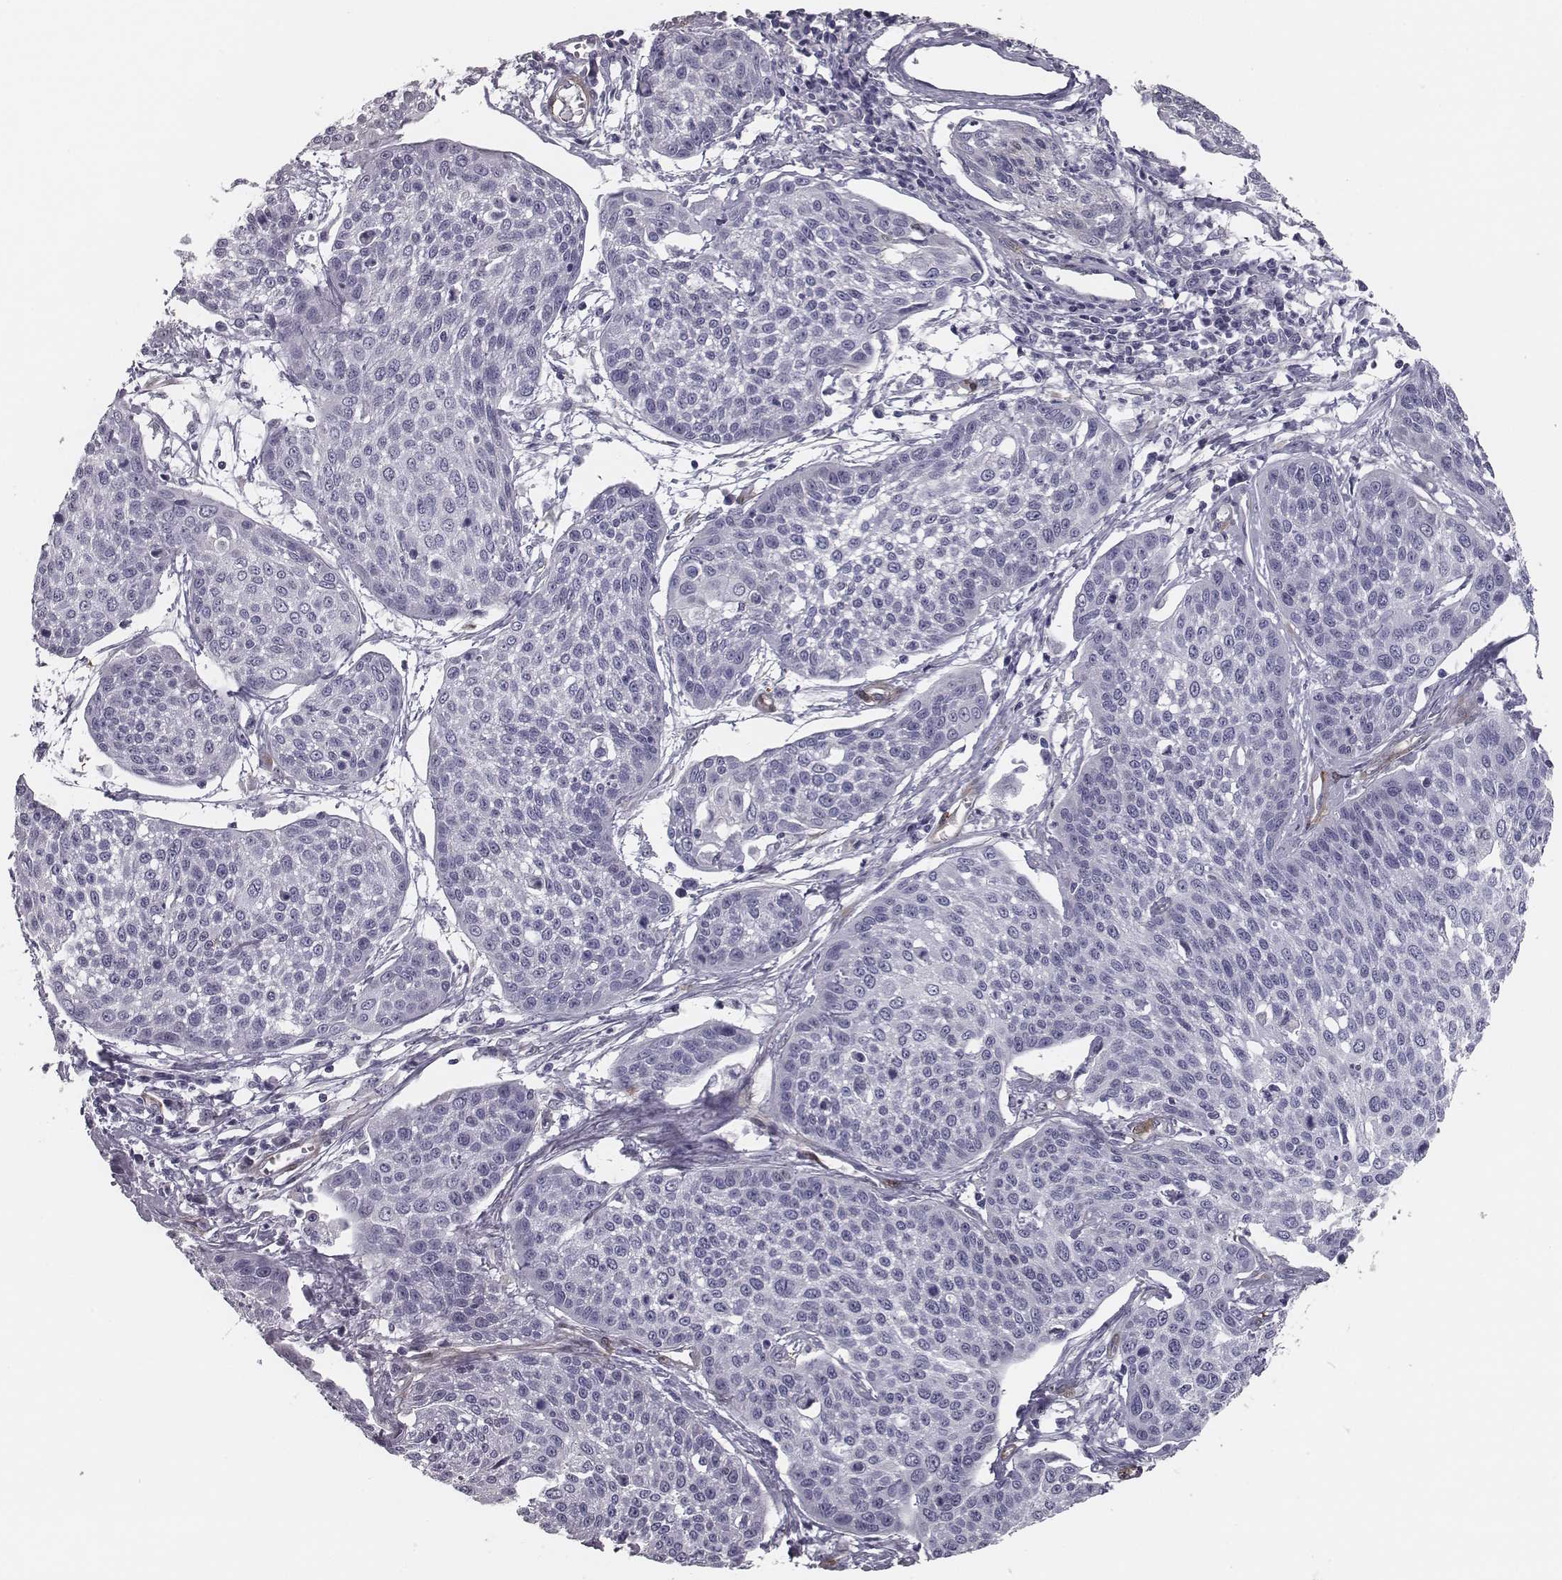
{"staining": {"intensity": "negative", "quantity": "none", "location": "none"}, "tissue": "cervical cancer", "cell_type": "Tumor cells", "image_type": "cancer", "snomed": [{"axis": "morphology", "description": "Squamous cell carcinoma, NOS"}, {"axis": "topography", "description": "Cervix"}], "caption": "The histopathology image shows no significant positivity in tumor cells of cervical cancer.", "gene": "ISYNA1", "patient": {"sex": "female", "age": 34}}